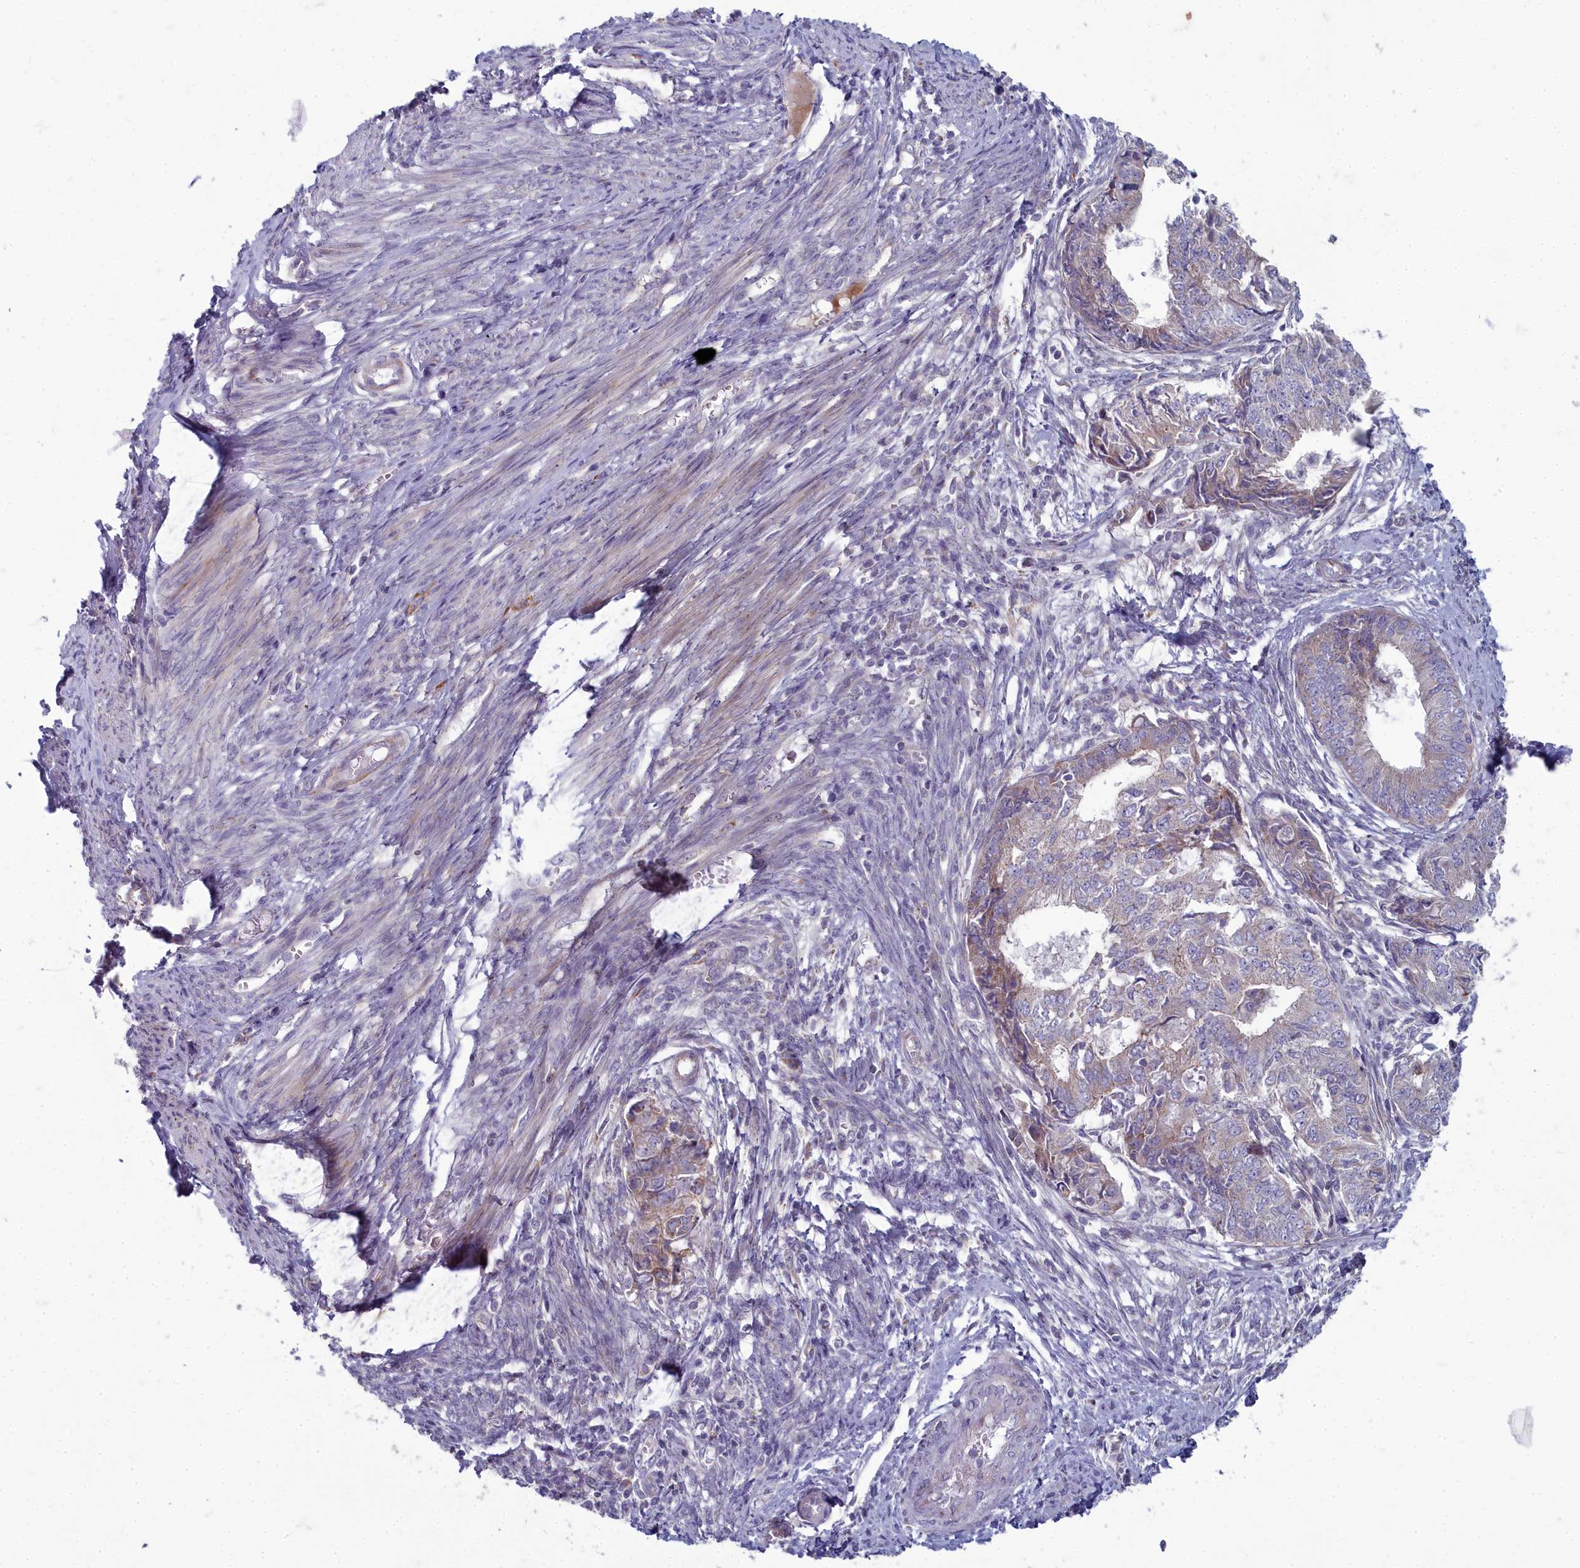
{"staining": {"intensity": "negative", "quantity": "none", "location": "none"}, "tissue": "endometrial cancer", "cell_type": "Tumor cells", "image_type": "cancer", "snomed": [{"axis": "morphology", "description": "Adenocarcinoma, NOS"}, {"axis": "topography", "description": "Endometrium"}], "caption": "Immunohistochemical staining of endometrial cancer (adenocarcinoma) reveals no significant staining in tumor cells. Nuclei are stained in blue.", "gene": "INSYN2A", "patient": {"sex": "female", "age": 62}}